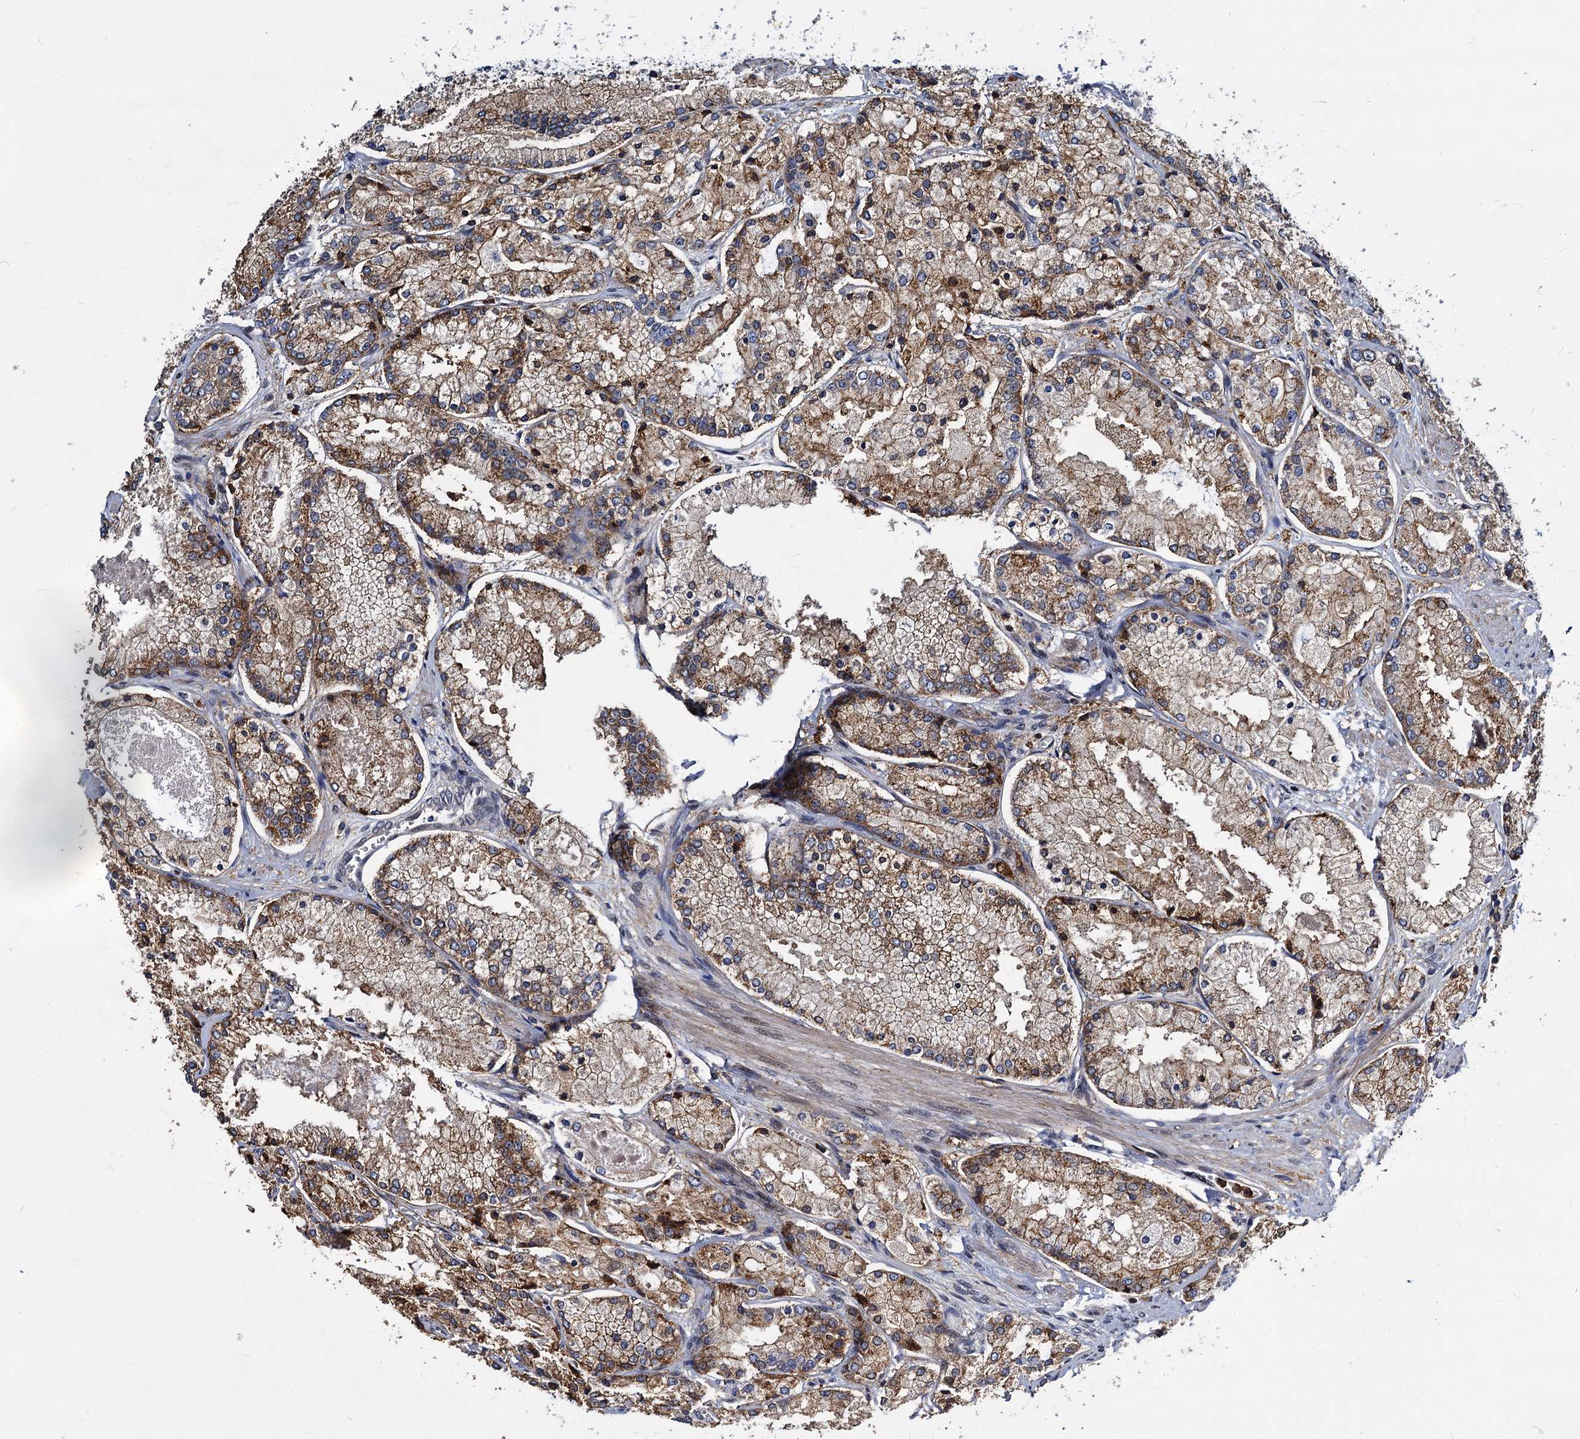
{"staining": {"intensity": "moderate", "quantity": ">75%", "location": "cytoplasmic/membranous"}, "tissue": "prostate cancer", "cell_type": "Tumor cells", "image_type": "cancer", "snomed": [{"axis": "morphology", "description": "Adenocarcinoma, Low grade"}, {"axis": "topography", "description": "Prostate"}], "caption": "DAB (3,3'-diaminobenzidine) immunohistochemical staining of low-grade adenocarcinoma (prostate) shows moderate cytoplasmic/membranous protein positivity in approximately >75% of tumor cells.", "gene": "ATG101", "patient": {"sex": "male", "age": 74}}